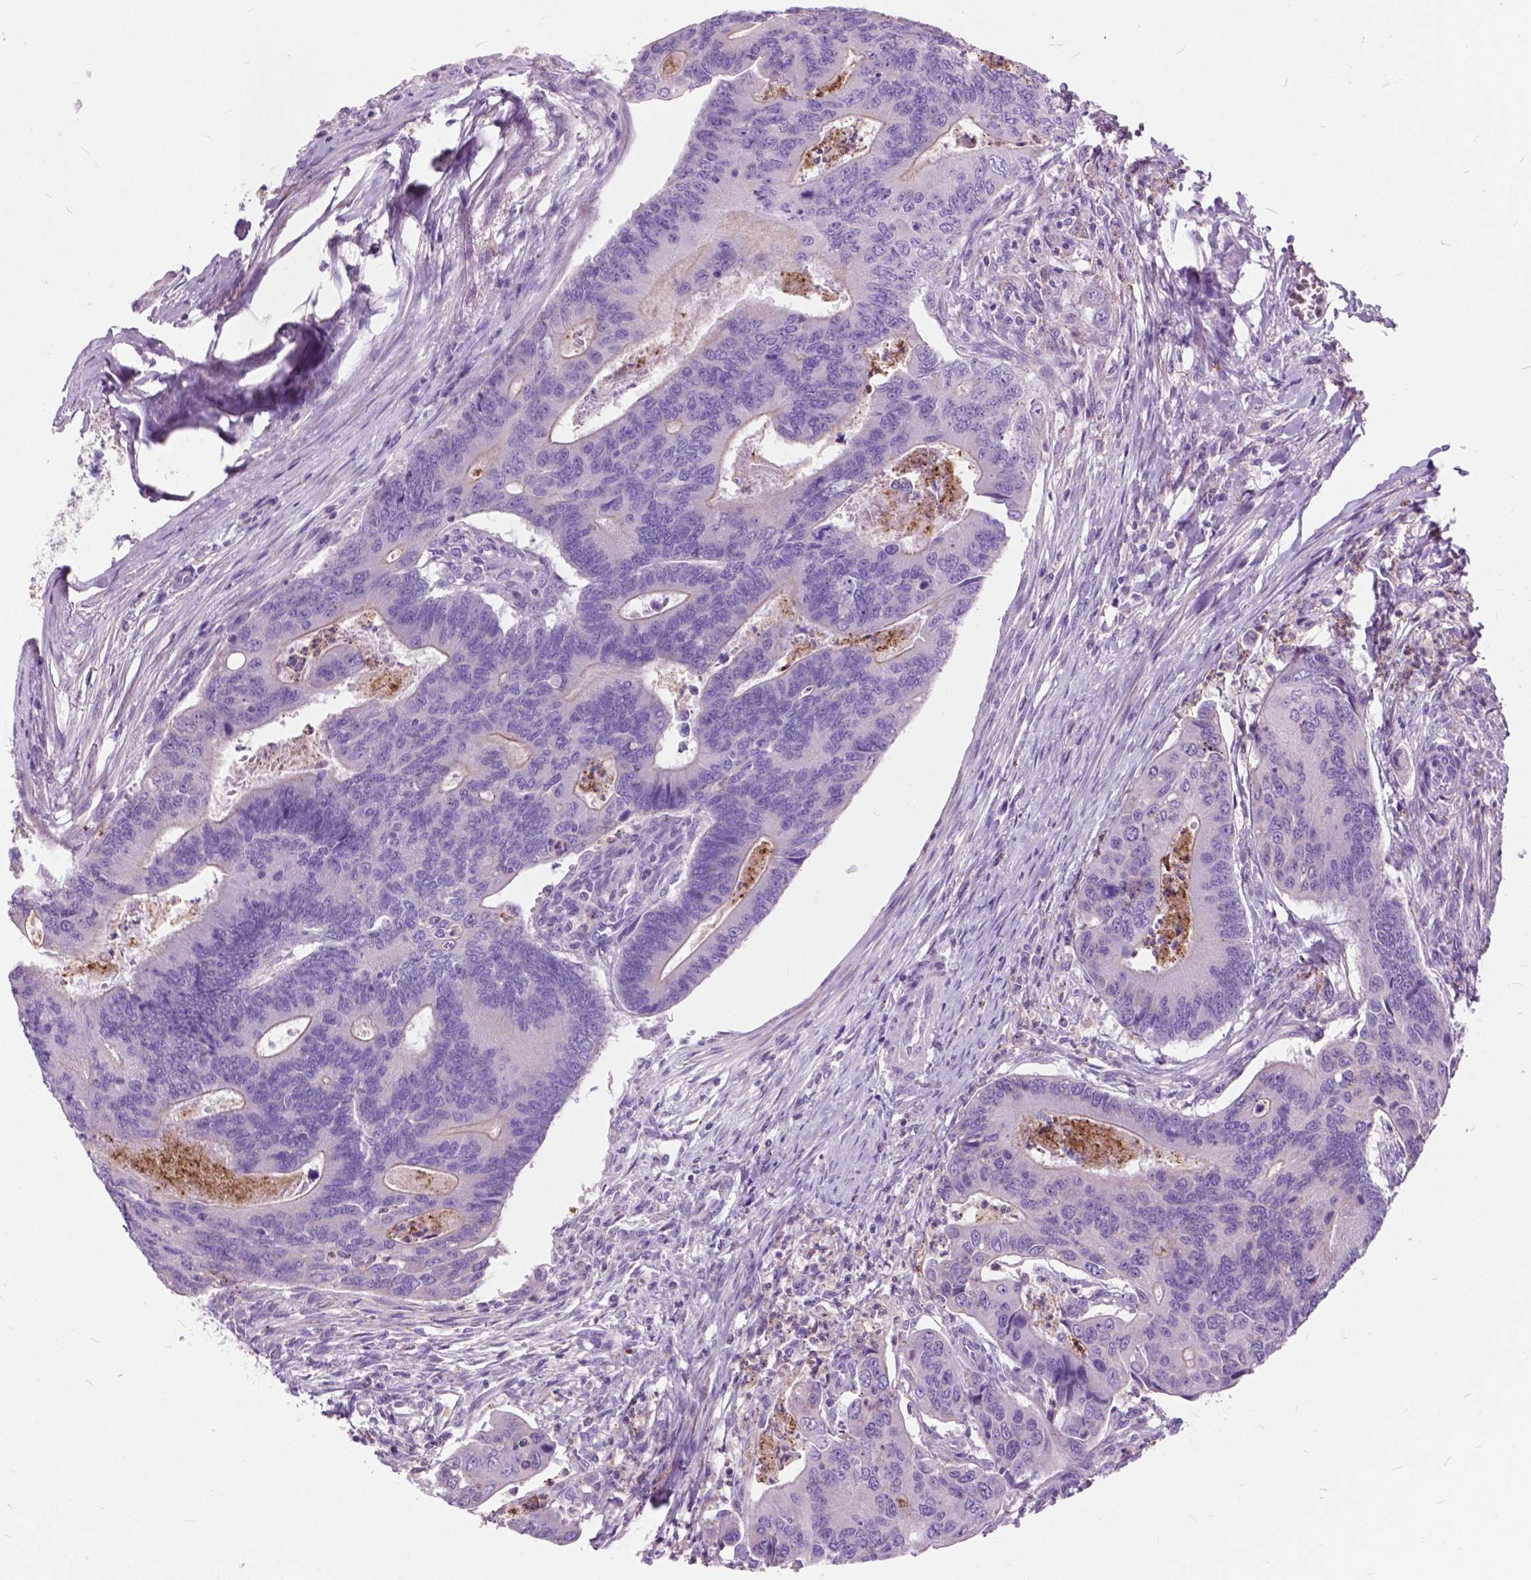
{"staining": {"intensity": "weak", "quantity": "<25%", "location": "cytoplasmic/membranous"}, "tissue": "colorectal cancer", "cell_type": "Tumor cells", "image_type": "cancer", "snomed": [{"axis": "morphology", "description": "Adenocarcinoma, NOS"}, {"axis": "topography", "description": "Colon"}], "caption": "IHC image of neoplastic tissue: colorectal adenocarcinoma stained with DAB (3,3'-diaminobenzidine) displays no significant protein positivity in tumor cells.", "gene": "PRR35", "patient": {"sex": "female", "age": 67}}